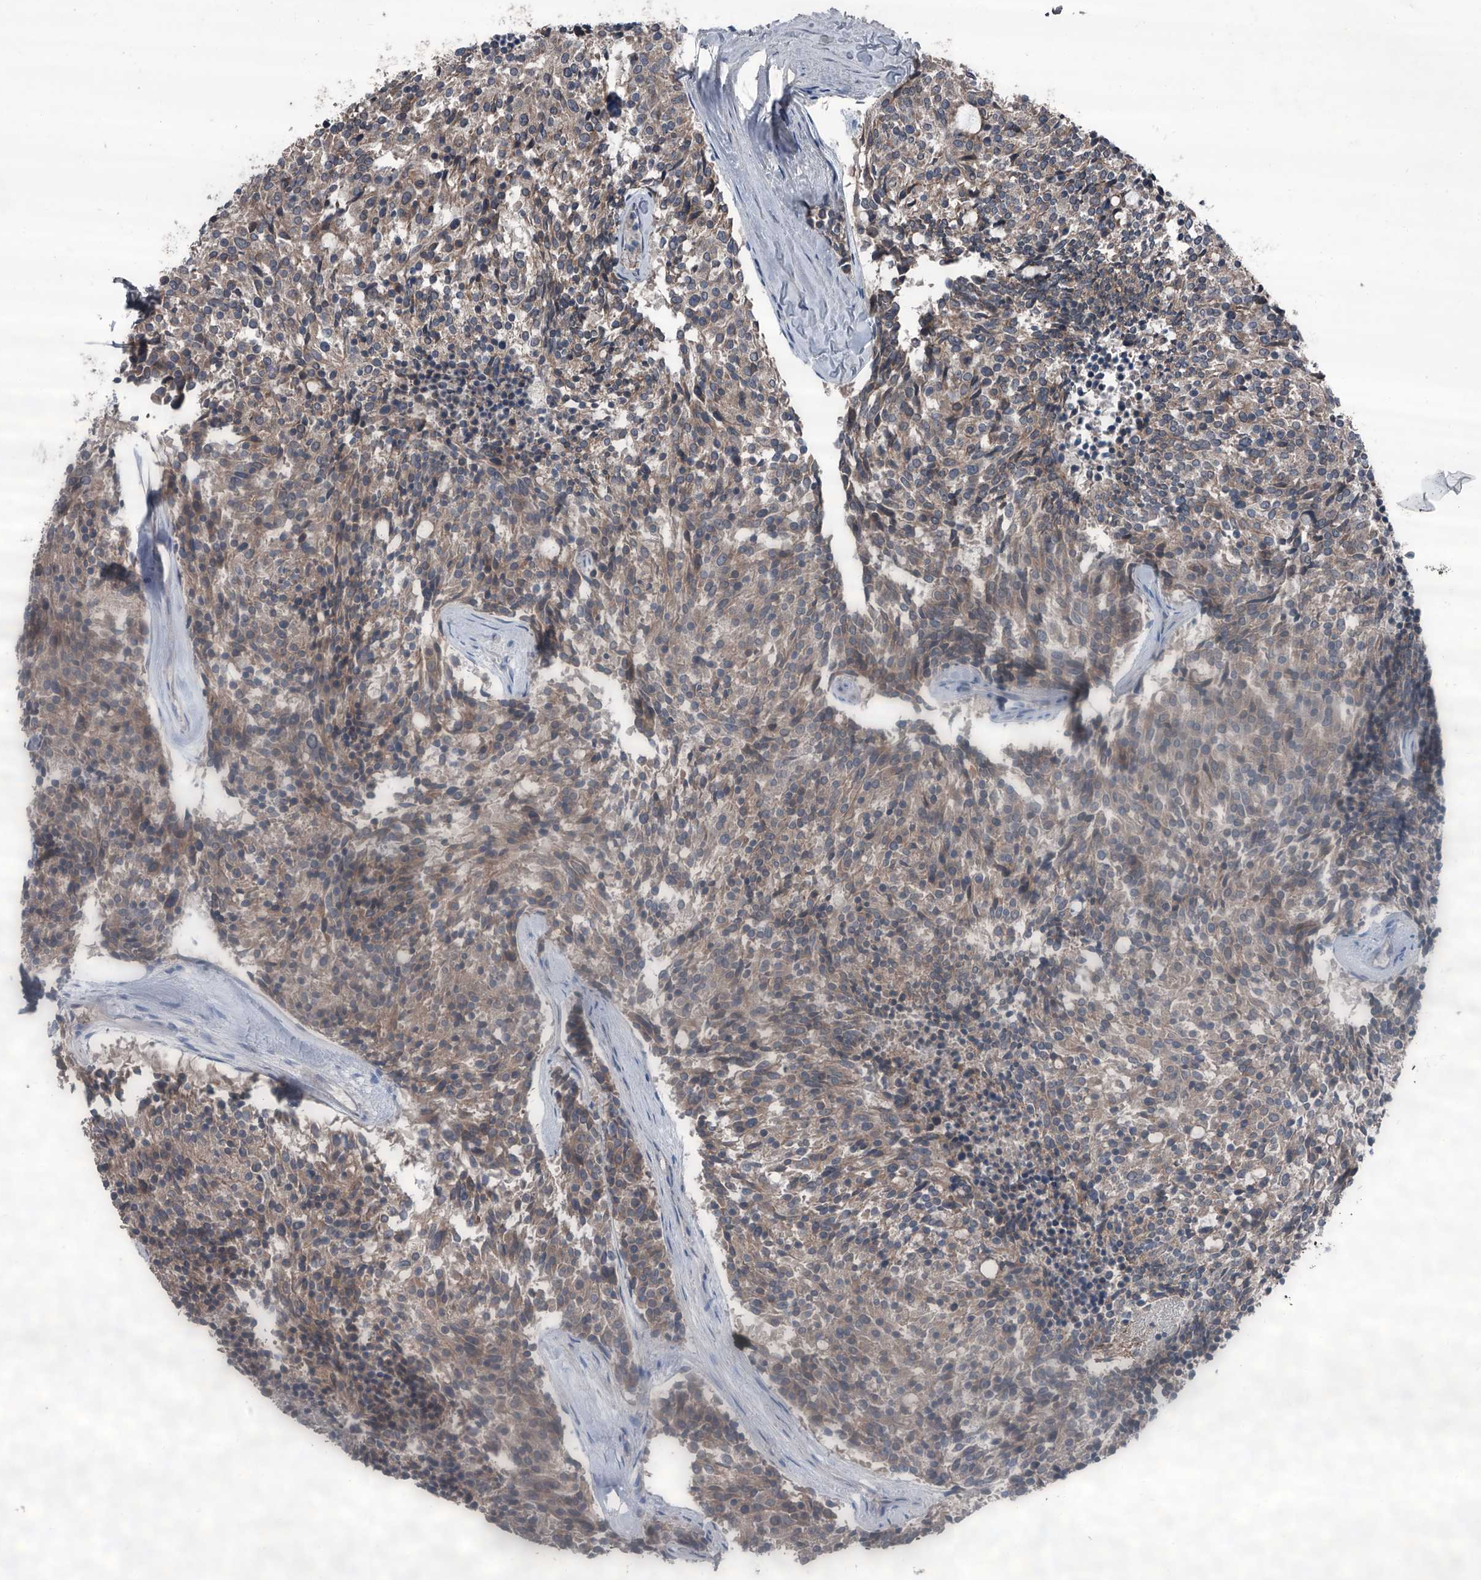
{"staining": {"intensity": "weak", "quantity": ">75%", "location": "cytoplasmic/membranous"}, "tissue": "carcinoid", "cell_type": "Tumor cells", "image_type": "cancer", "snomed": [{"axis": "morphology", "description": "Carcinoid, malignant, NOS"}, {"axis": "topography", "description": "Pancreas"}], "caption": "Immunohistochemical staining of human malignant carcinoid demonstrates low levels of weak cytoplasmic/membranous protein positivity in approximately >75% of tumor cells.", "gene": "OARD1", "patient": {"sex": "female", "age": 54}}